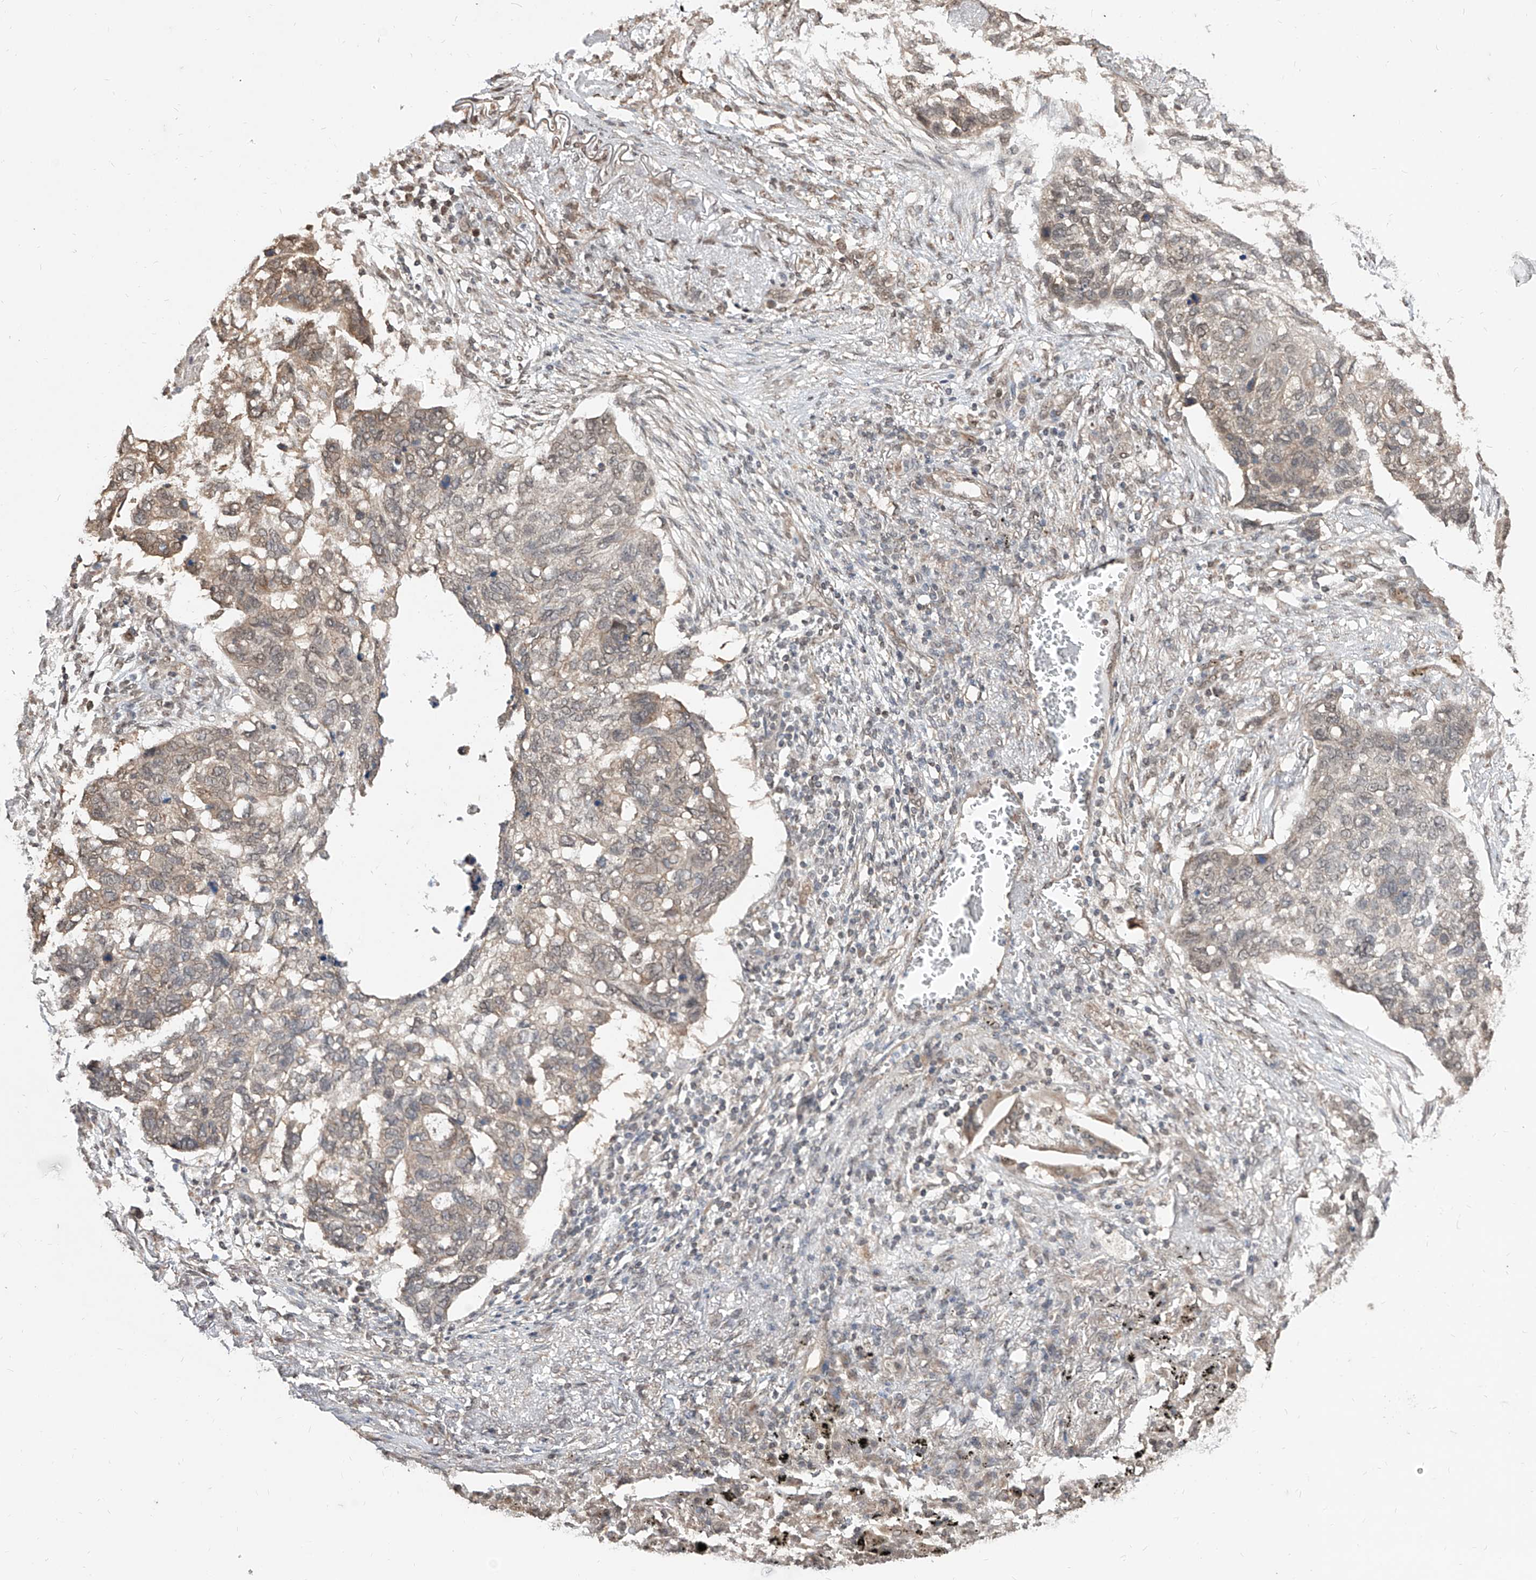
{"staining": {"intensity": "weak", "quantity": "25%-75%", "location": "cytoplasmic/membranous,nuclear"}, "tissue": "lung cancer", "cell_type": "Tumor cells", "image_type": "cancer", "snomed": [{"axis": "morphology", "description": "Squamous cell carcinoma, NOS"}, {"axis": "topography", "description": "Lung"}], "caption": "High-power microscopy captured an immunohistochemistry photomicrograph of lung cancer, revealing weak cytoplasmic/membranous and nuclear expression in about 25%-75% of tumor cells. Ihc stains the protein of interest in brown and the nuclei are stained blue.", "gene": "C8orf82", "patient": {"sex": "female", "age": 63}}